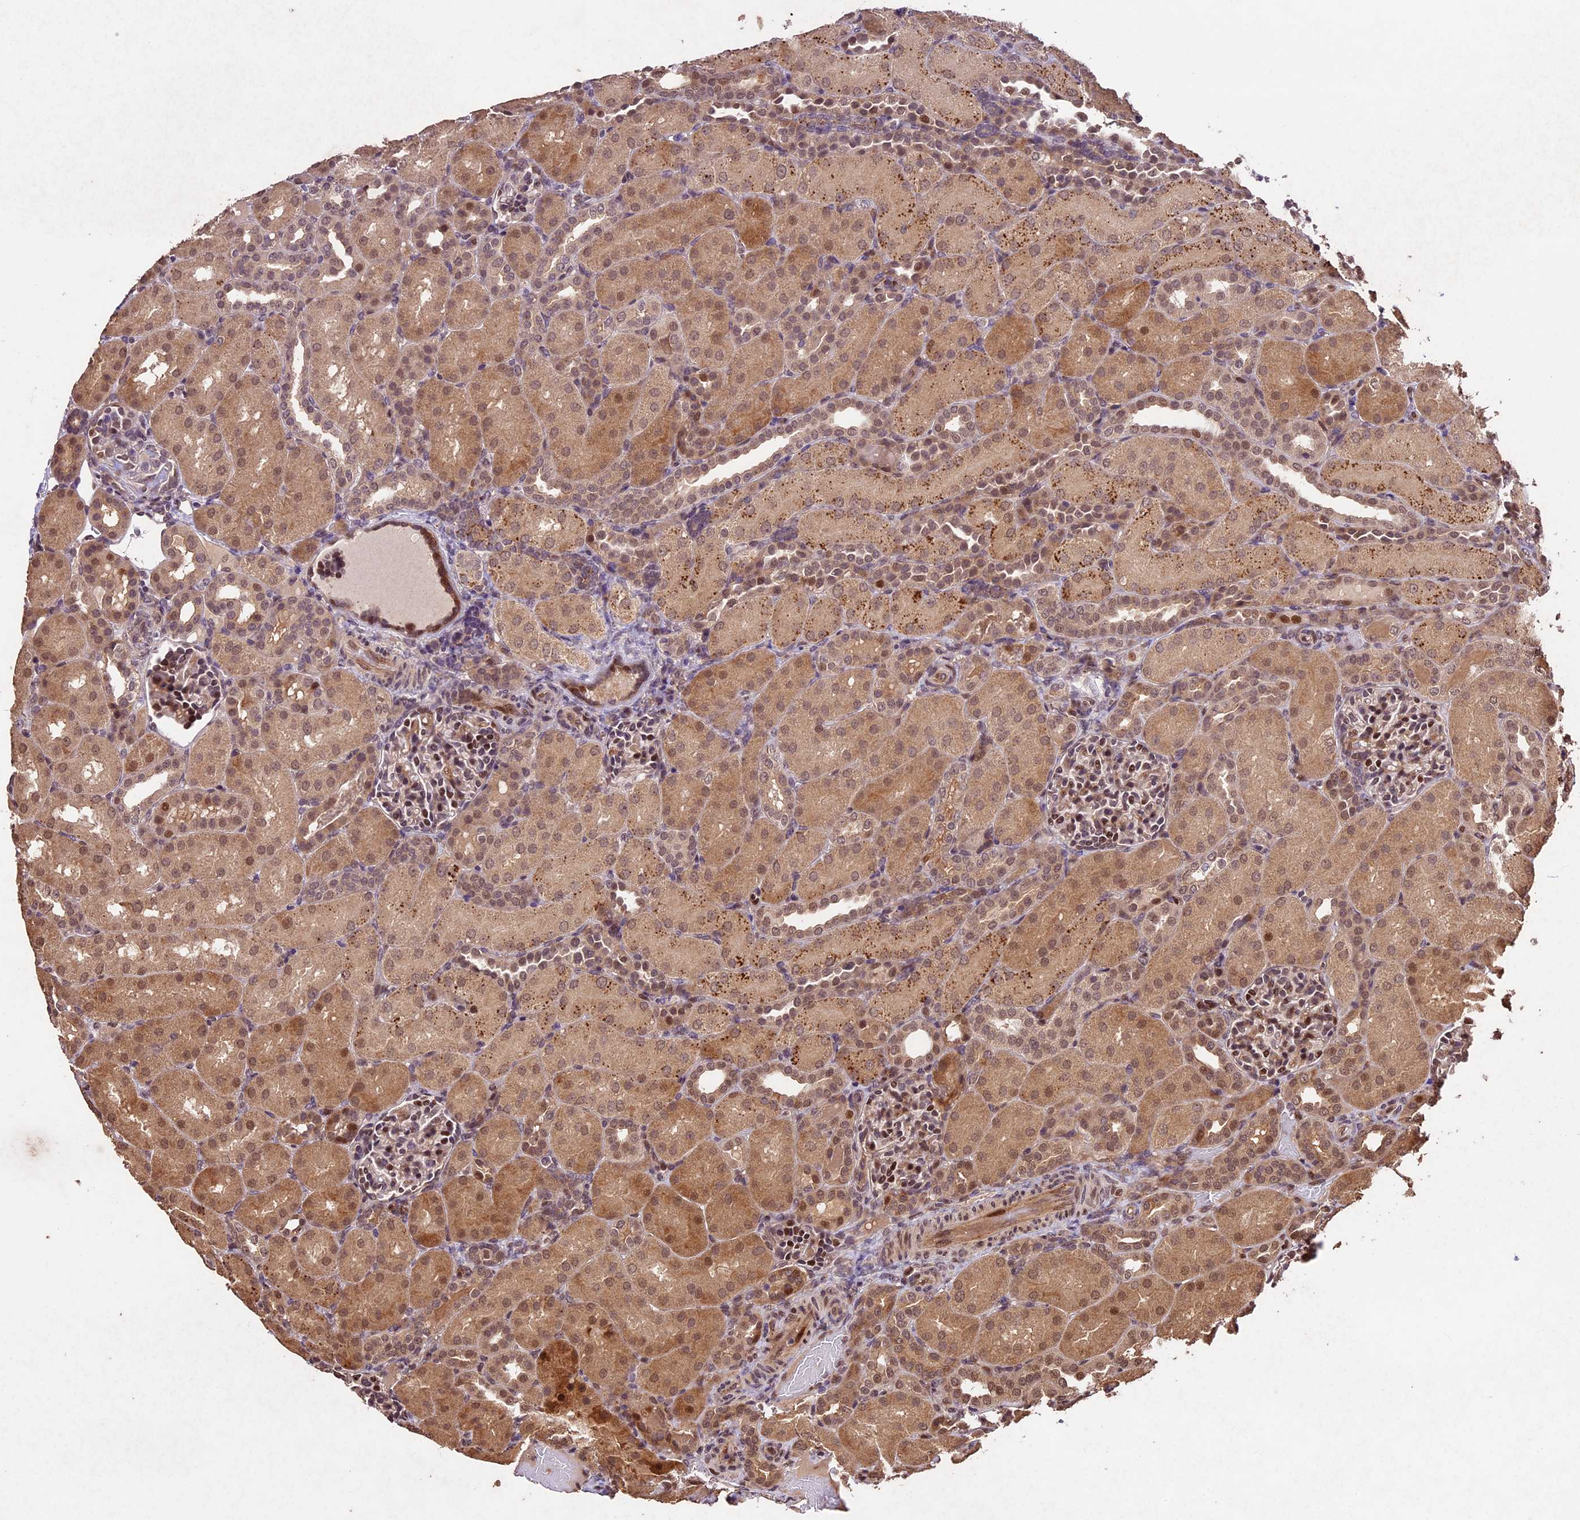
{"staining": {"intensity": "moderate", "quantity": ">75%", "location": "nuclear"}, "tissue": "kidney", "cell_type": "Cells in glomeruli", "image_type": "normal", "snomed": [{"axis": "morphology", "description": "Normal tissue, NOS"}, {"axis": "topography", "description": "Kidney"}], "caption": "Immunohistochemistry photomicrograph of unremarkable kidney: human kidney stained using immunohistochemistry (IHC) displays medium levels of moderate protein expression localized specifically in the nuclear of cells in glomeruli, appearing as a nuclear brown color.", "gene": "CDKN2AIP", "patient": {"sex": "male", "age": 1}}